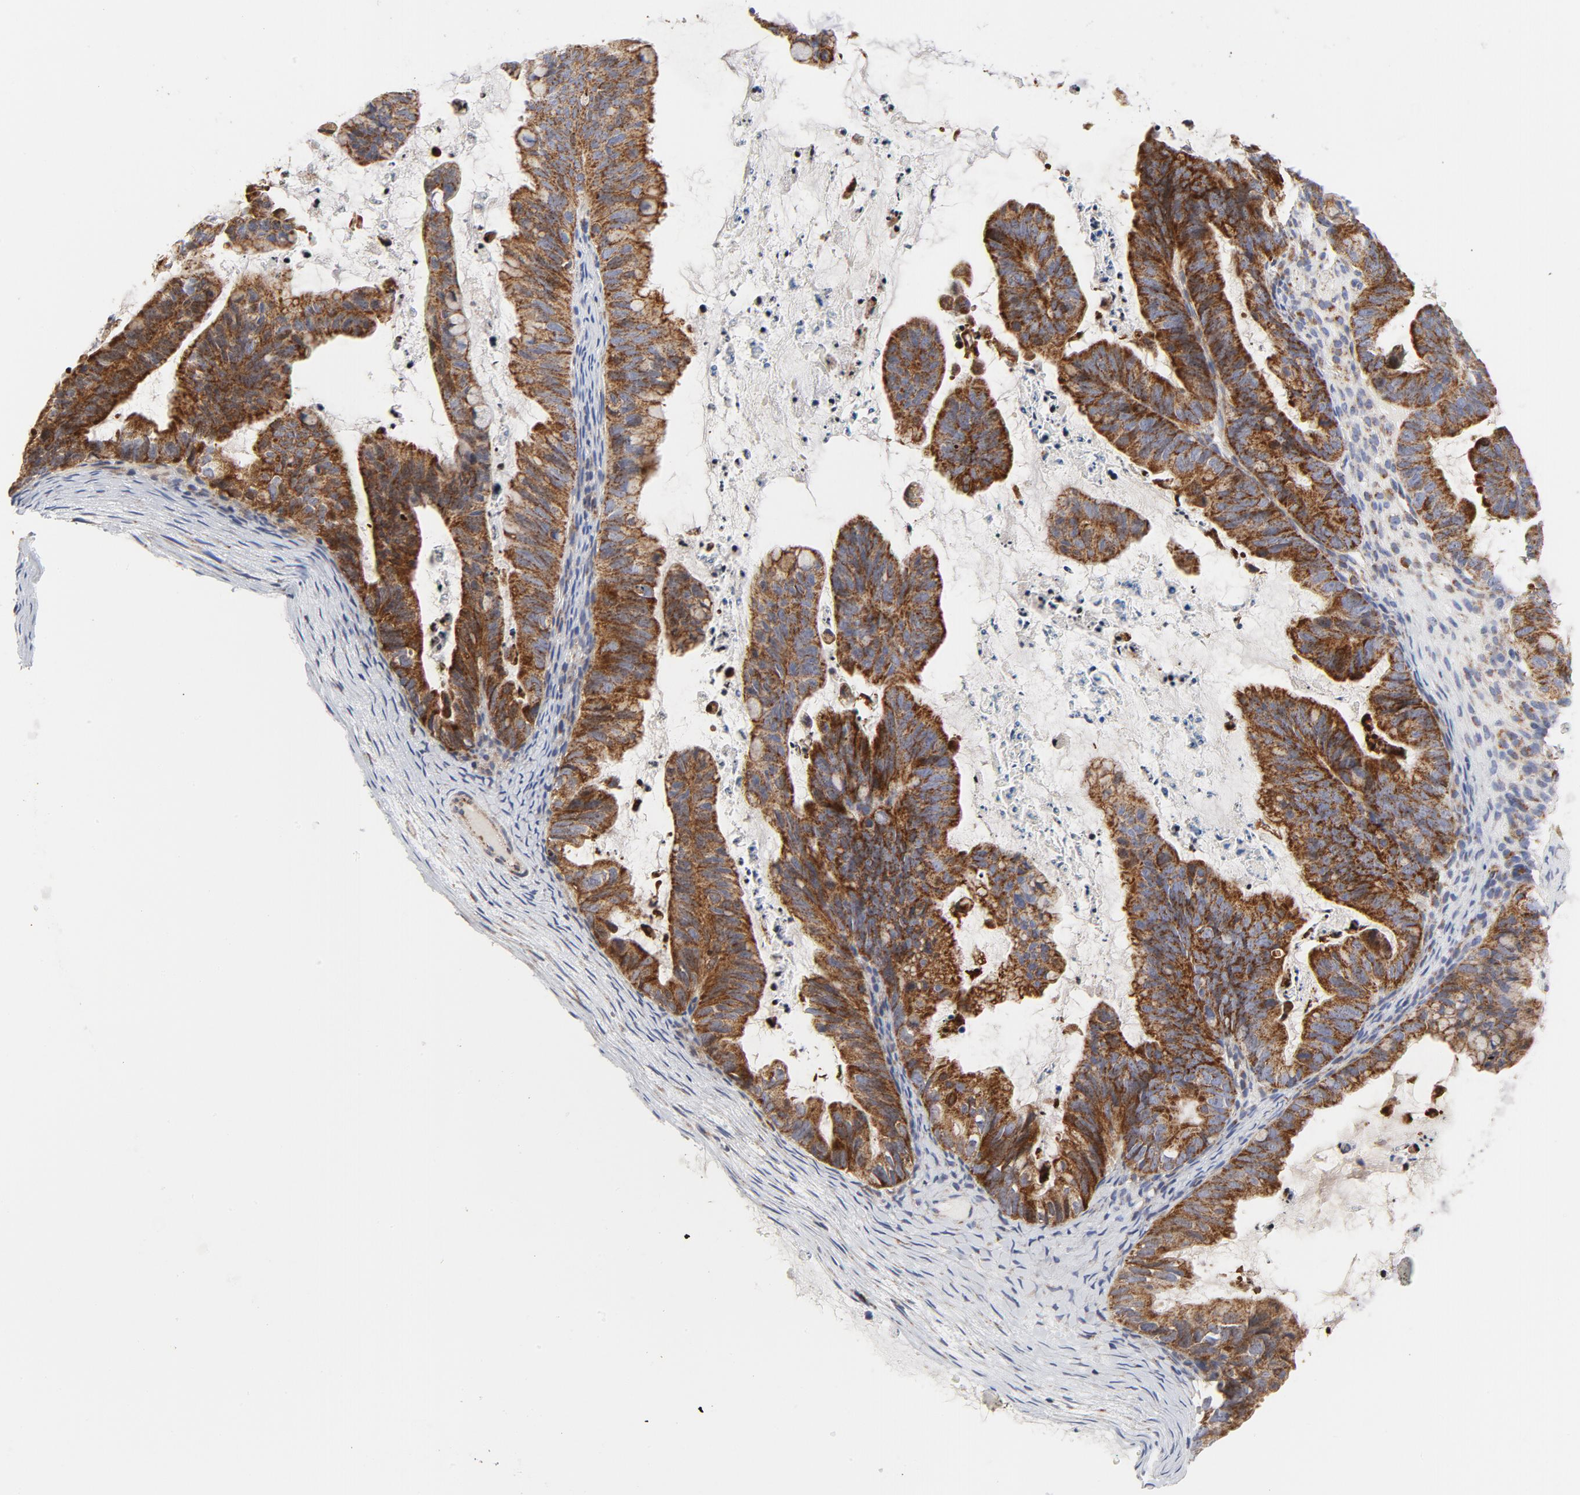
{"staining": {"intensity": "strong", "quantity": ">75%", "location": "cytoplasmic/membranous"}, "tissue": "ovarian cancer", "cell_type": "Tumor cells", "image_type": "cancer", "snomed": [{"axis": "morphology", "description": "Cystadenocarcinoma, mucinous, NOS"}, {"axis": "topography", "description": "Ovary"}], "caption": "Immunohistochemical staining of human mucinous cystadenocarcinoma (ovarian) reveals high levels of strong cytoplasmic/membranous positivity in approximately >75% of tumor cells.", "gene": "CYCS", "patient": {"sex": "female", "age": 36}}